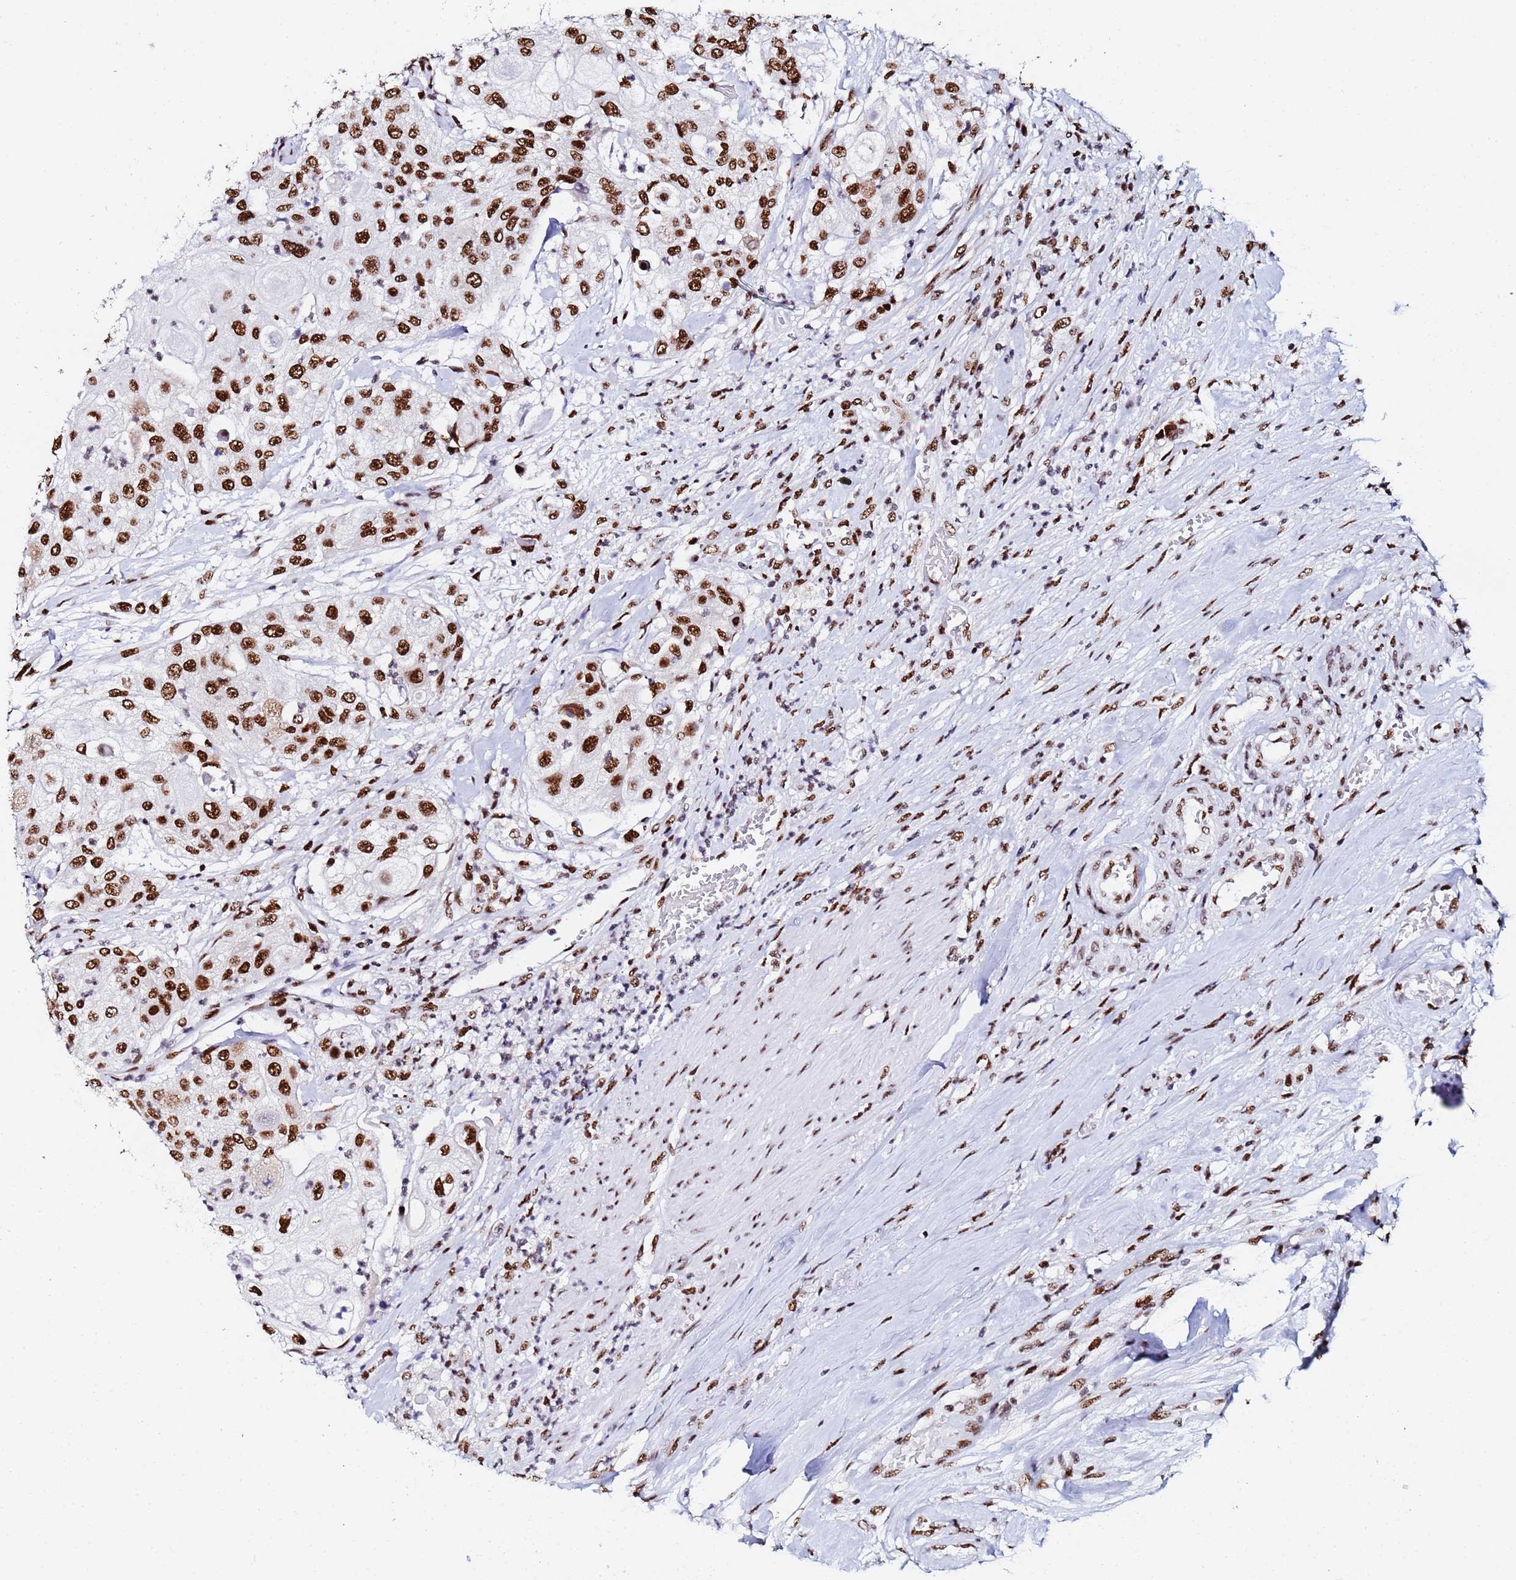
{"staining": {"intensity": "strong", "quantity": ">75%", "location": "nuclear"}, "tissue": "urothelial cancer", "cell_type": "Tumor cells", "image_type": "cancer", "snomed": [{"axis": "morphology", "description": "Urothelial carcinoma, High grade"}, {"axis": "topography", "description": "Urinary bladder"}], "caption": "A high amount of strong nuclear staining is seen in about >75% of tumor cells in high-grade urothelial carcinoma tissue. (DAB (3,3'-diaminobenzidine) IHC, brown staining for protein, blue staining for nuclei).", "gene": "SNRPA1", "patient": {"sex": "female", "age": 79}}